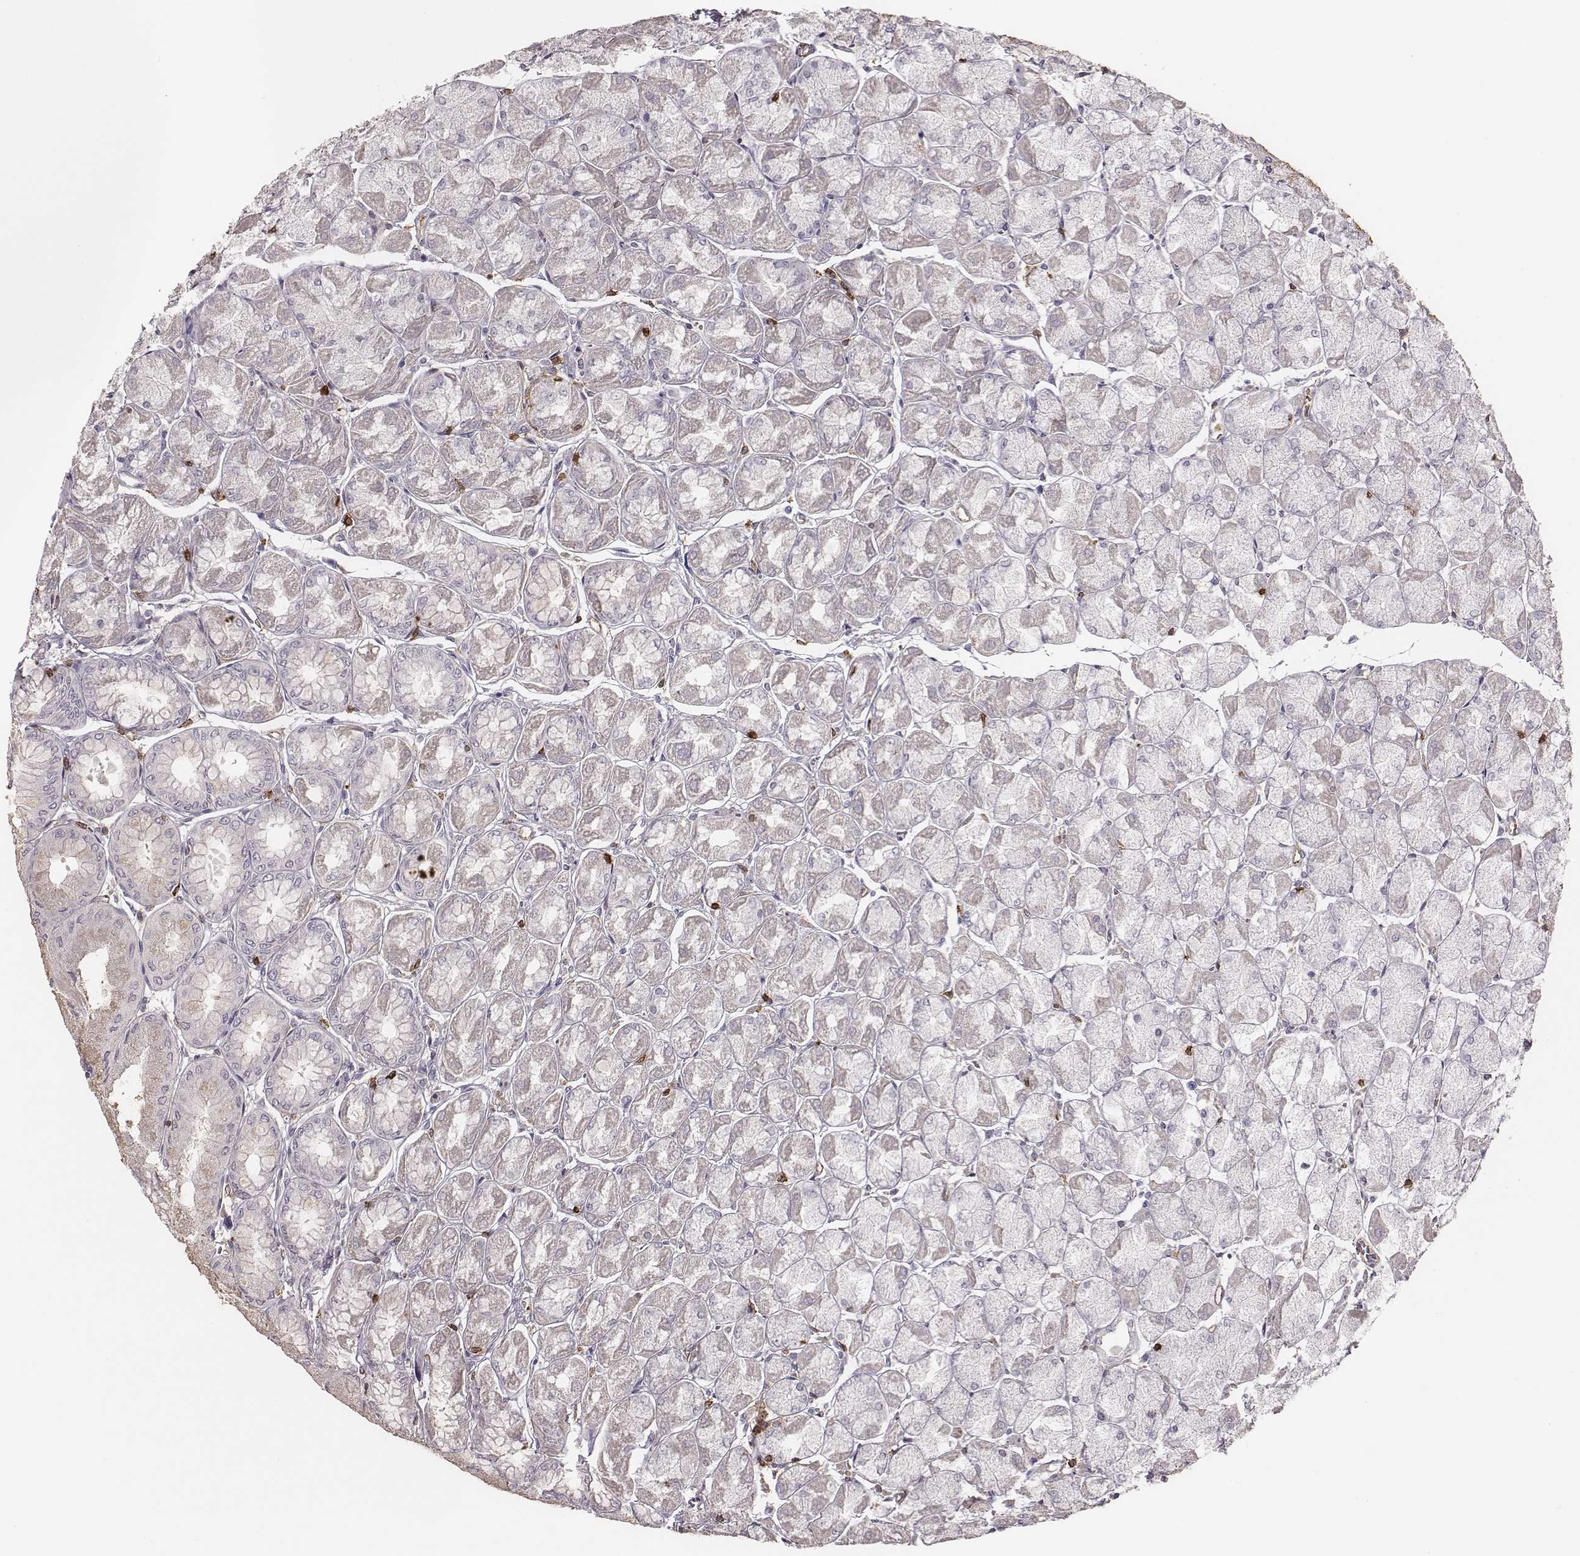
{"staining": {"intensity": "negative", "quantity": "none", "location": "none"}, "tissue": "stomach", "cell_type": "Glandular cells", "image_type": "normal", "snomed": [{"axis": "morphology", "description": "Normal tissue, NOS"}, {"axis": "topography", "description": "Stomach, upper"}], "caption": "The immunohistochemistry (IHC) micrograph has no significant positivity in glandular cells of stomach.", "gene": "ZYX", "patient": {"sex": "male", "age": 60}}